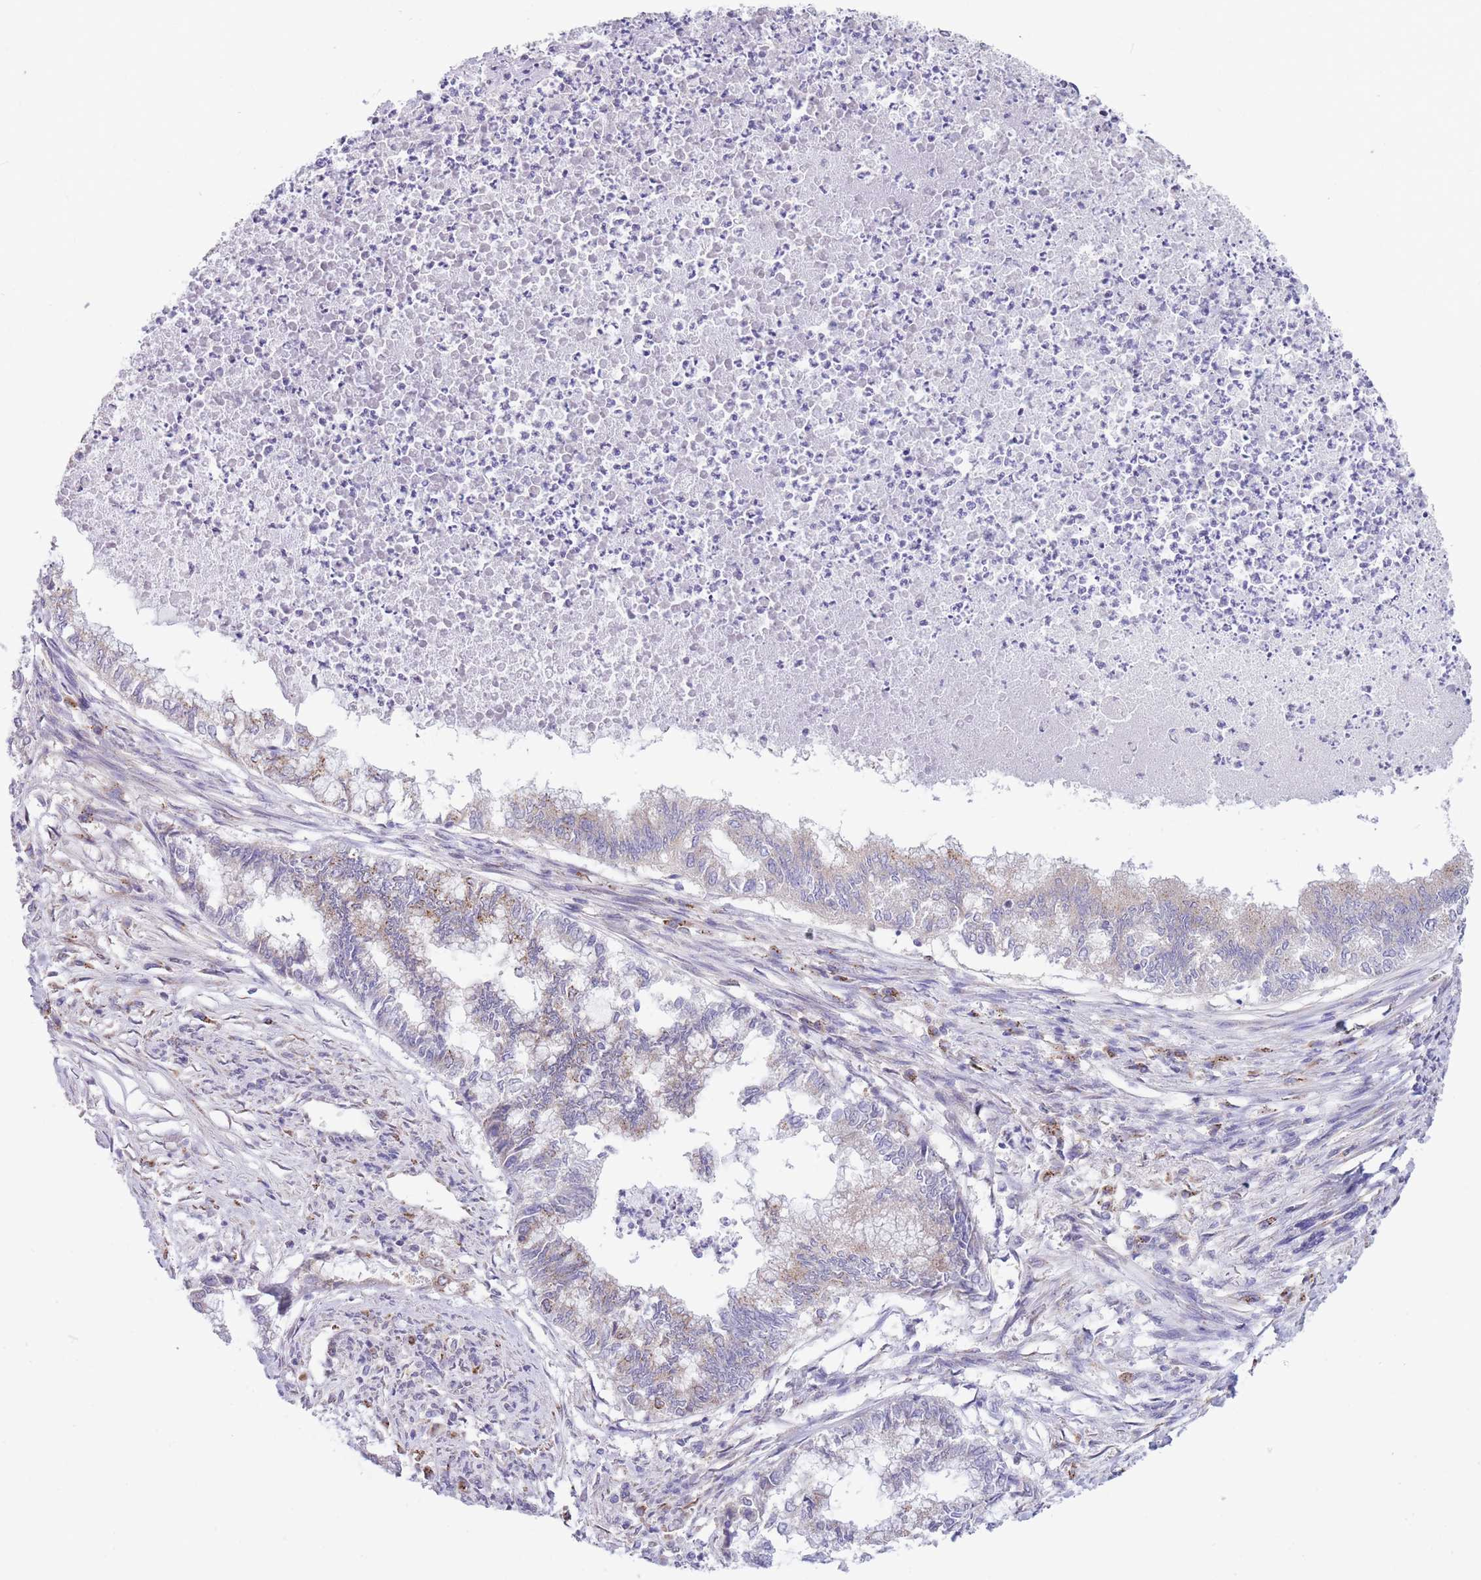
{"staining": {"intensity": "moderate", "quantity": "25%-75%", "location": "cytoplasmic/membranous"}, "tissue": "endometrial cancer", "cell_type": "Tumor cells", "image_type": "cancer", "snomed": [{"axis": "morphology", "description": "Adenocarcinoma, NOS"}, {"axis": "topography", "description": "Endometrium"}], "caption": "Human endometrial cancer (adenocarcinoma) stained with a protein marker demonstrates moderate staining in tumor cells.", "gene": "COPG2", "patient": {"sex": "female", "age": 79}}